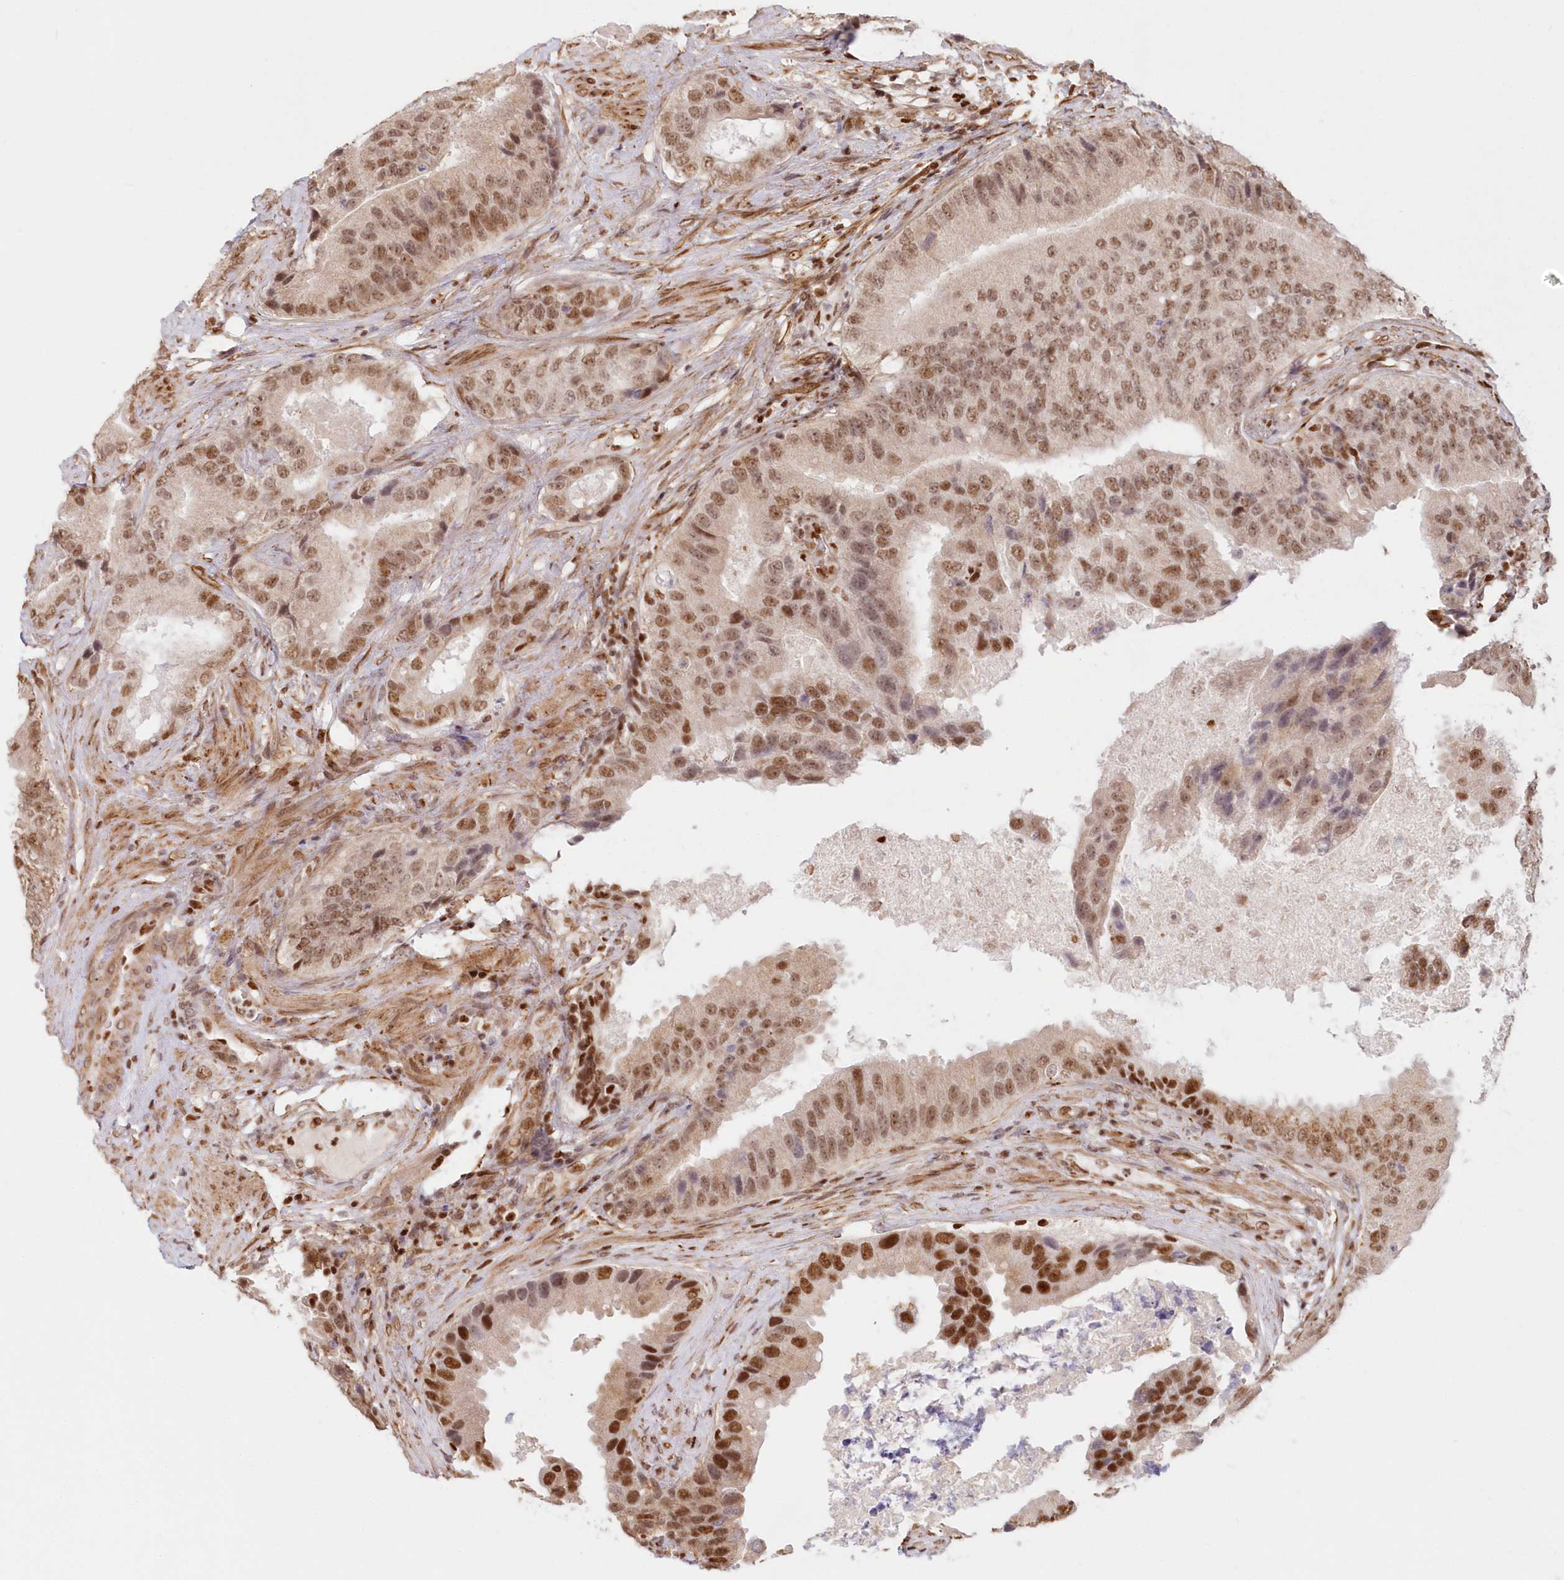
{"staining": {"intensity": "moderate", "quantity": ">75%", "location": "nuclear"}, "tissue": "prostate cancer", "cell_type": "Tumor cells", "image_type": "cancer", "snomed": [{"axis": "morphology", "description": "Adenocarcinoma, High grade"}, {"axis": "topography", "description": "Prostate"}], "caption": "Tumor cells demonstrate moderate nuclear positivity in approximately >75% of cells in prostate cancer (high-grade adenocarcinoma). (DAB (3,3'-diaminobenzidine) IHC with brightfield microscopy, high magnification).", "gene": "POLR2B", "patient": {"sex": "male", "age": 70}}